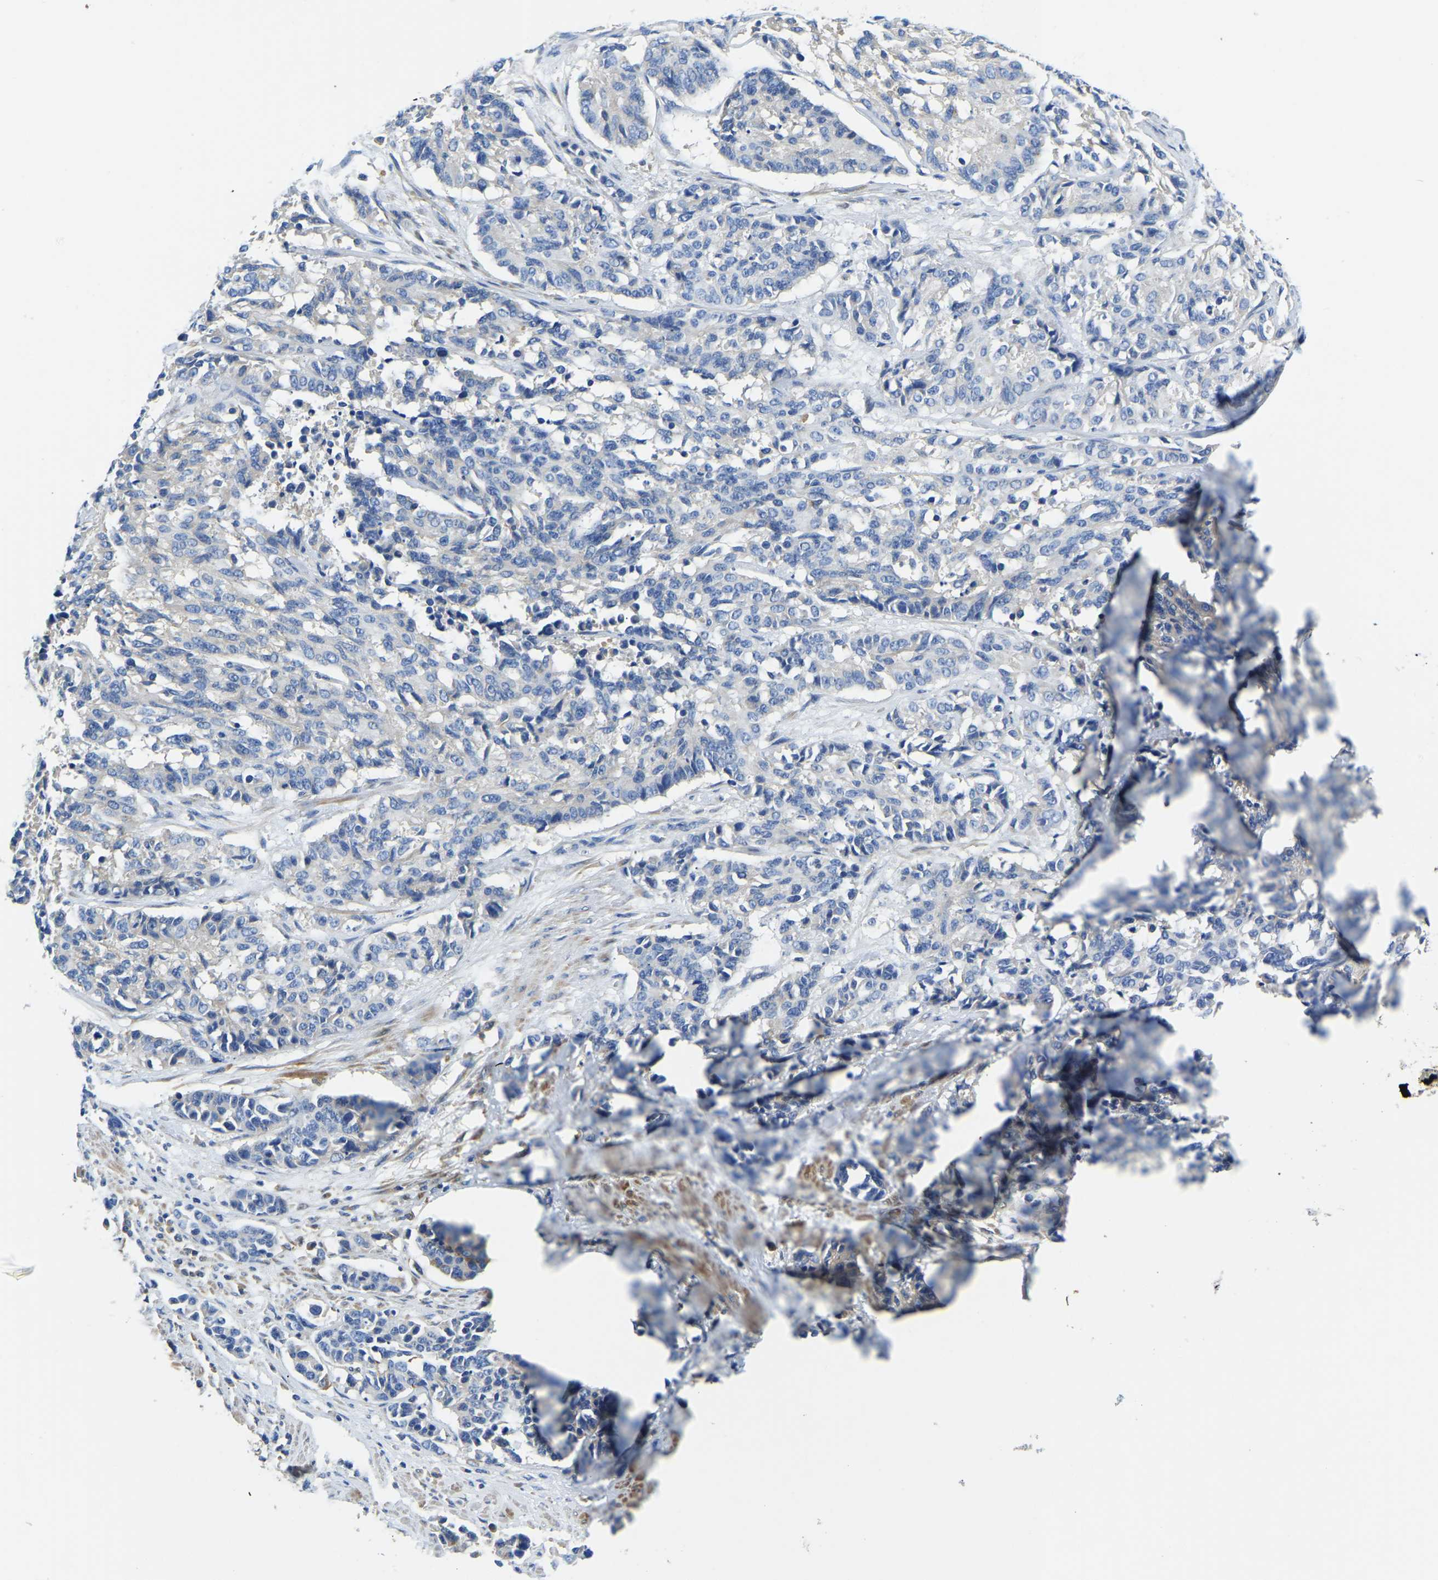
{"staining": {"intensity": "negative", "quantity": "none", "location": "none"}, "tissue": "cervical cancer", "cell_type": "Tumor cells", "image_type": "cancer", "snomed": [{"axis": "morphology", "description": "Squamous cell carcinoma, NOS"}, {"axis": "topography", "description": "Cervix"}], "caption": "High magnification brightfield microscopy of cervical squamous cell carcinoma stained with DAB (3,3'-diaminobenzidine) (brown) and counterstained with hematoxylin (blue): tumor cells show no significant positivity.", "gene": "STAT2", "patient": {"sex": "female", "age": 35}}